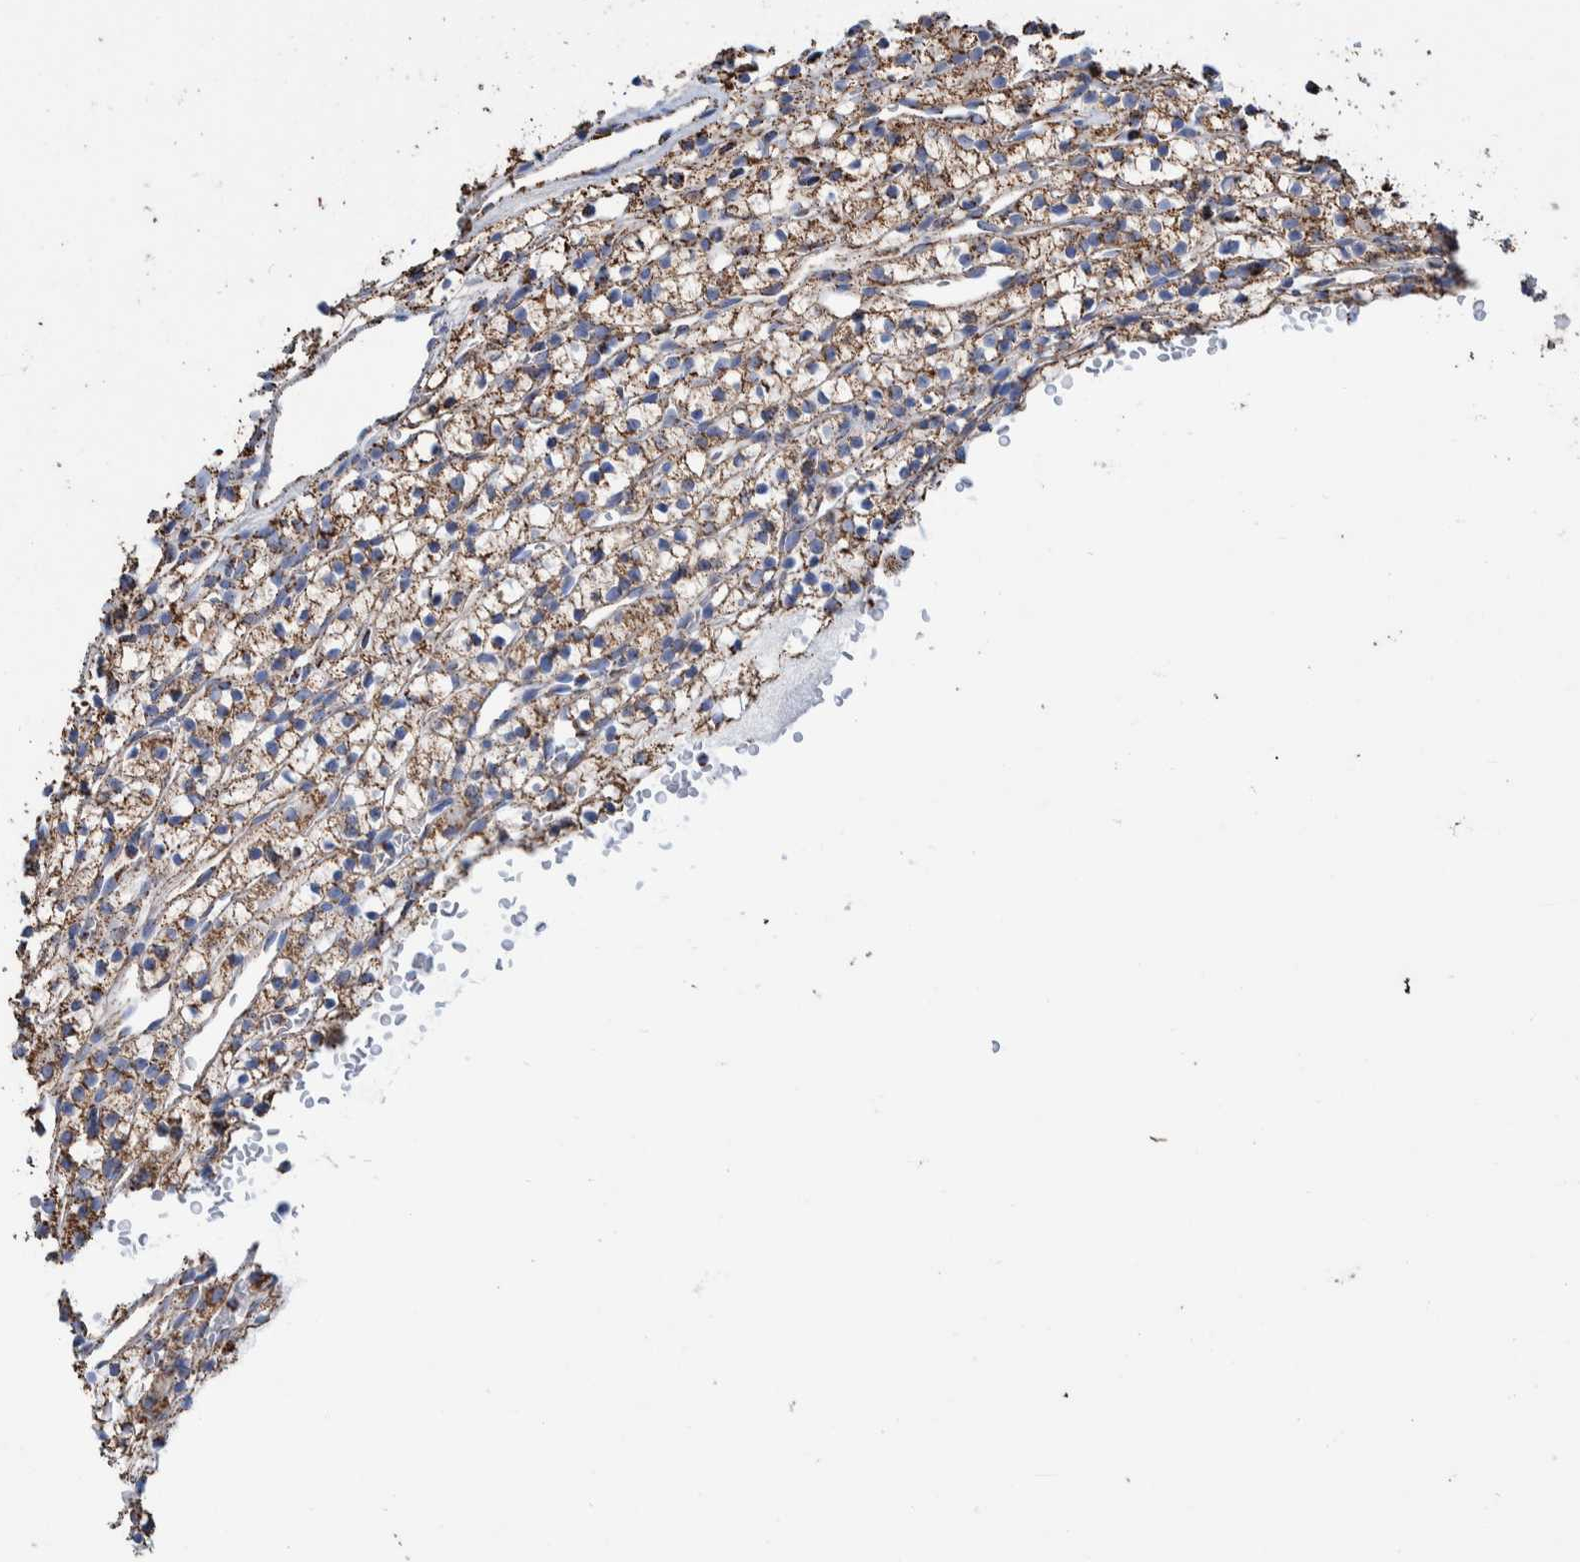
{"staining": {"intensity": "moderate", "quantity": ">75%", "location": "cytoplasmic/membranous"}, "tissue": "renal cancer", "cell_type": "Tumor cells", "image_type": "cancer", "snomed": [{"axis": "morphology", "description": "Adenocarcinoma, NOS"}, {"axis": "topography", "description": "Kidney"}], "caption": "Immunohistochemistry (IHC) histopathology image of renal adenocarcinoma stained for a protein (brown), which exhibits medium levels of moderate cytoplasmic/membranous positivity in about >75% of tumor cells.", "gene": "VPS26C", "patient": {"sex": "female", "age": 57}}